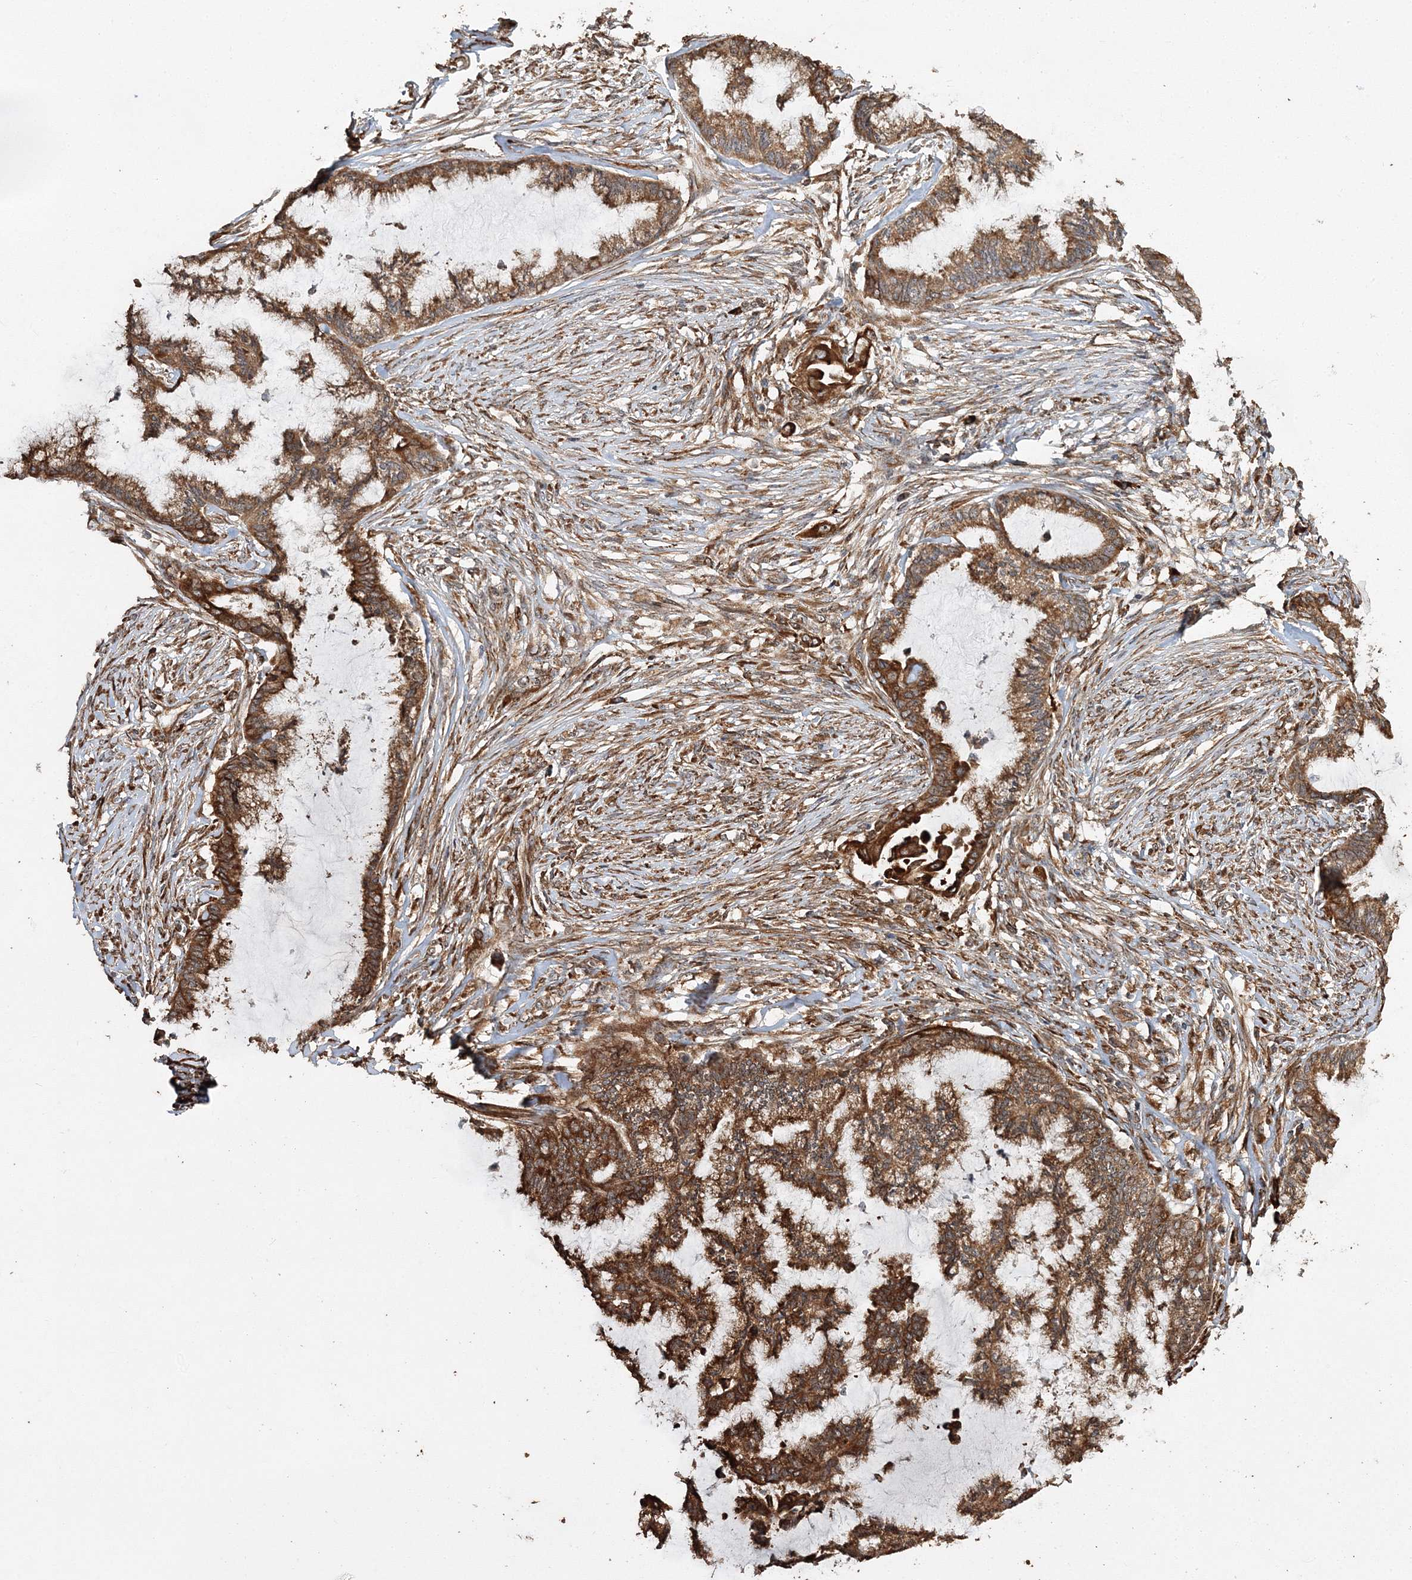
{"staining": {"intensity": "strong", "quantity": ">75%", "location": "cytoplasmic/membranous"}, "tissue": "endometrial cancer", "cell_type": "Tumor cells", "image_type": "cancer", "snomed": [{"axis": "morphology", "description": "Adenocarcinoma, NOS"}, {"axis": "topography", "description": "Endometrium"}], "caption": "IHC micrograph of human endometrial cancer (adenocarcinoma) stained for a protein (brown), which shows high levels of strong cytoplasmic/membranous expression in approximately >75% of tumor cells.", "gene": "SCRN3", "patient": {"sex": "female", "age": 86}}